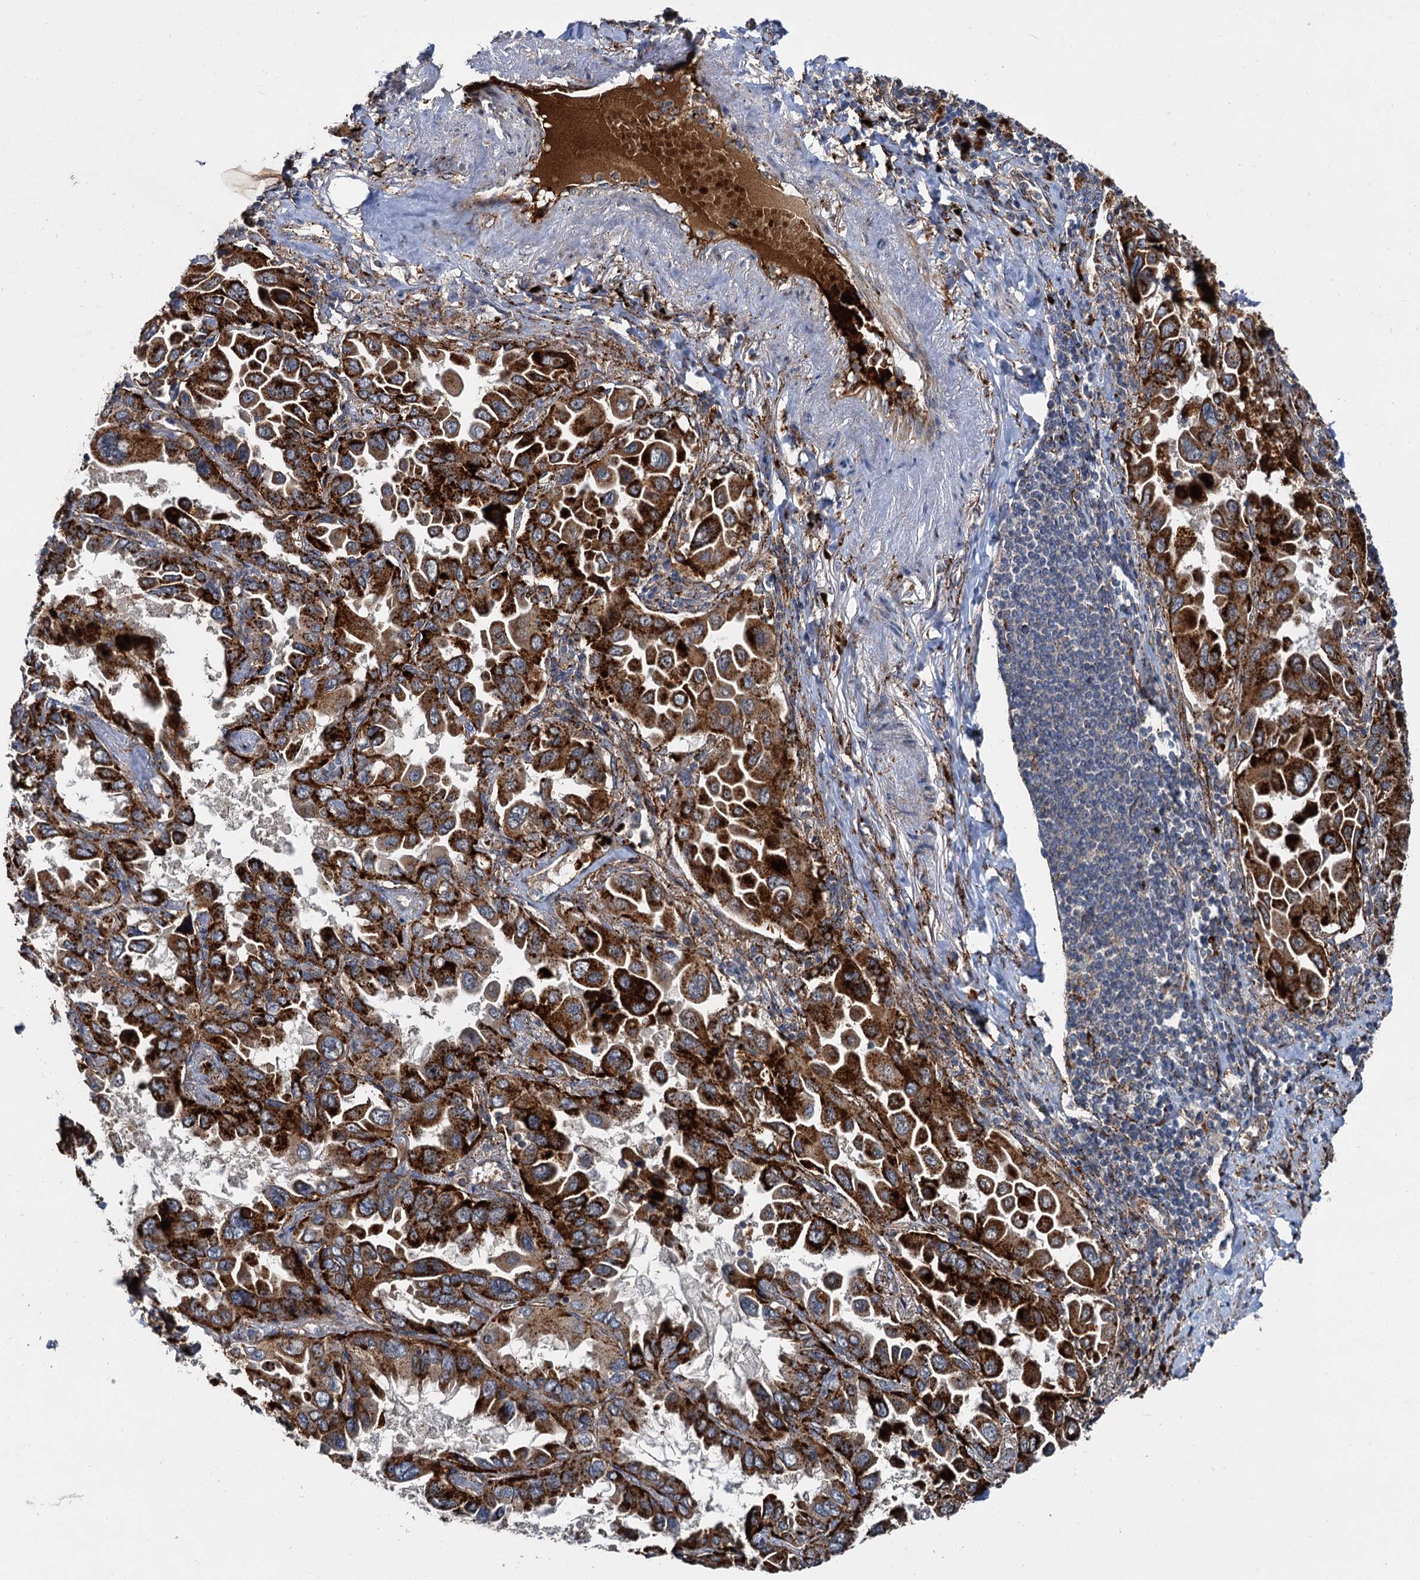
{"staining": {"intensity": "strong", "quantity": ">75%", "location": "cytoplasmic/membranous"}, "tissue": "lung cancer", "cell_type": "Tumor cells", "image_type": "cancer", "snomed": [{"axis": "morphology", "description": "Adenocarcinoma, NOS"}, {"axis": "topography", "description": "Lung"}], "caption": "IHC (DAB) staining of human lung cancer (adenocarcinoma) exhibits strong cytoplasmic/membranous protein expression in about >75% of tumor cells.", "gene": "GBA1", "patient": {"sex": "male", "age": 64}}